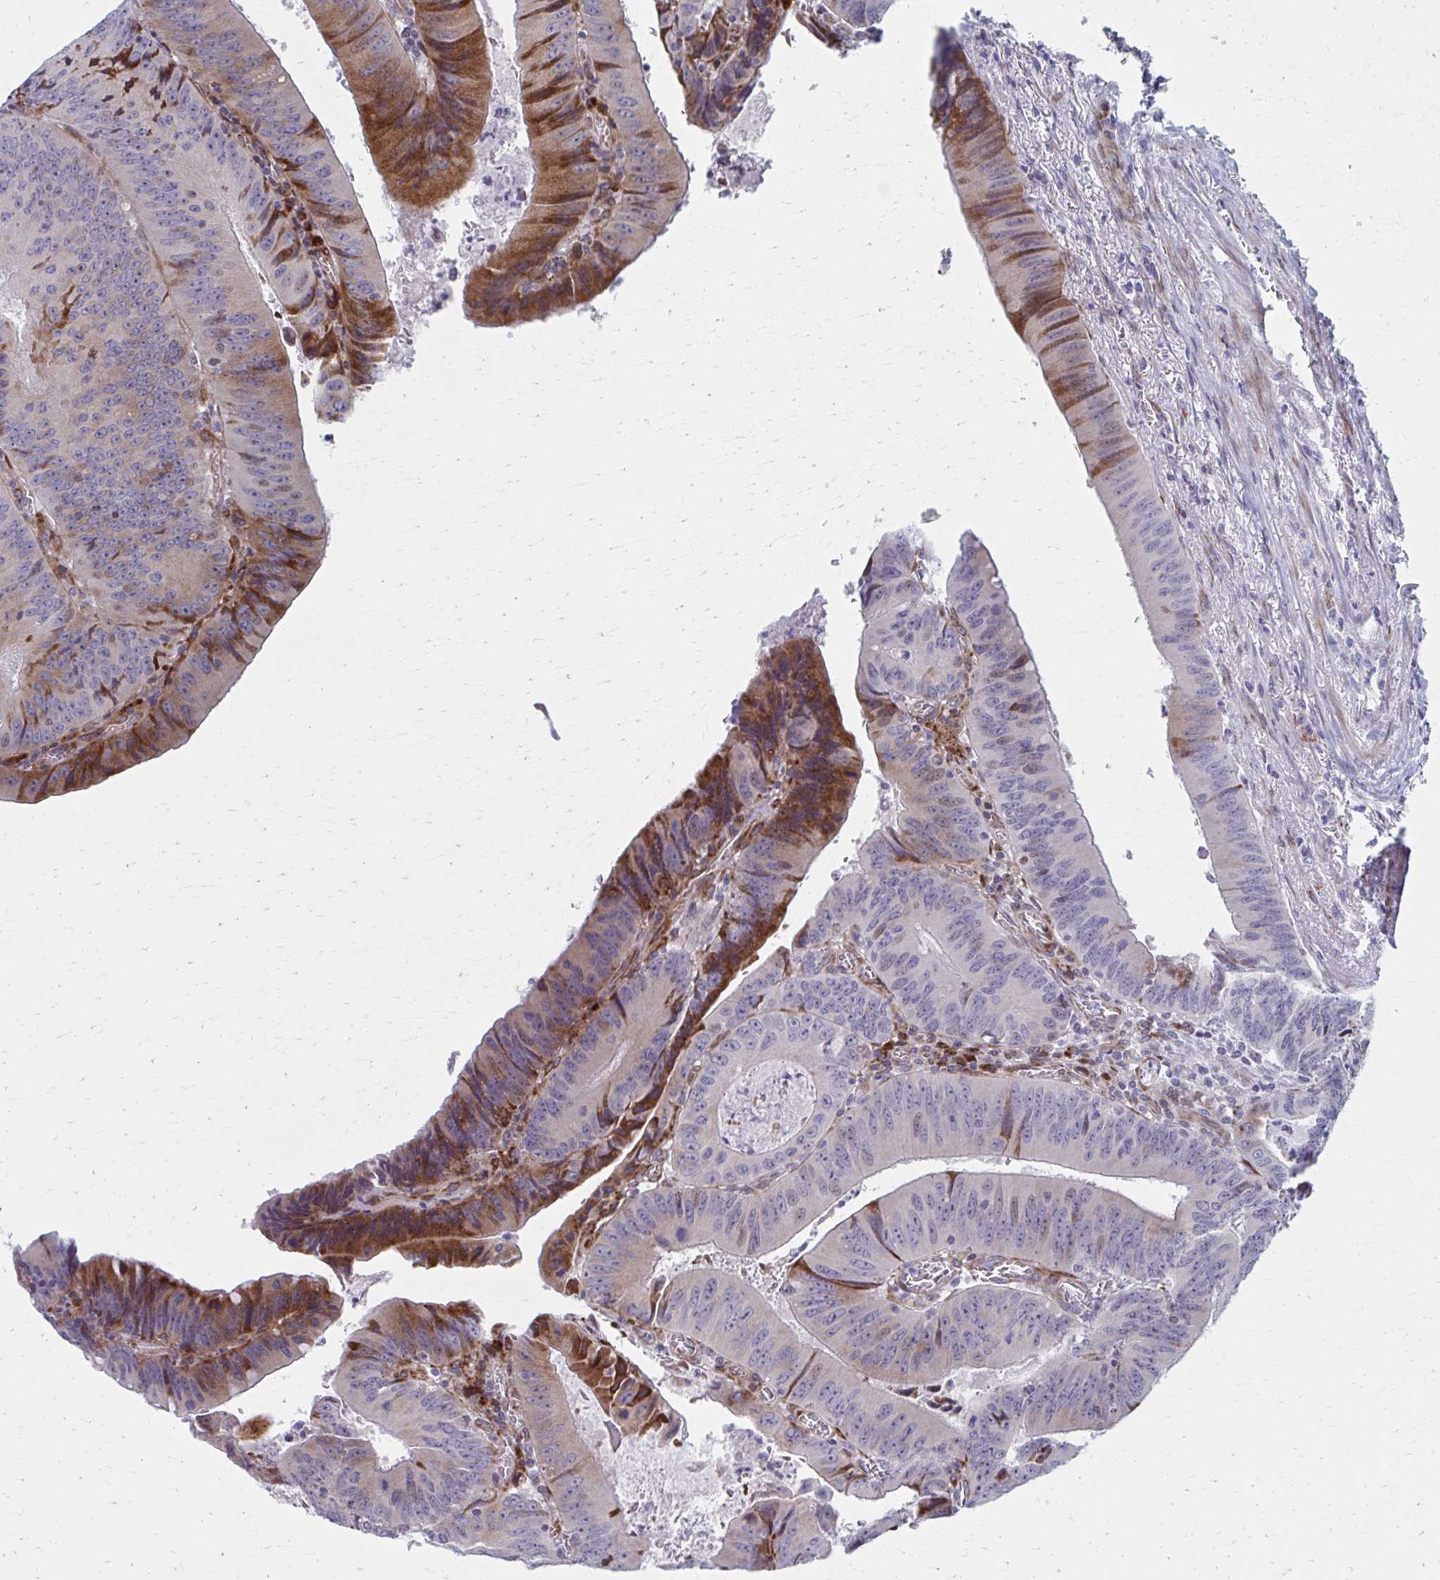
{"staining": {"intensity": "strong", "quantity": "<25%", "location": "cytoplasmic/membranous"}, "tissue": "colorectal cancer", "cell_type": "Tumor cells", "image_type": "cancer", "snomed": [{"axis": "morphology", "description": "Adenocarcinoma, NOS"}, {"axis": "topography", "description": "Rectum"}], "caption": "Immunohistochemical staining of human adenocarcinoma (colorectal) displays medium levels of strong cytoplasmic/membranous protein positivity in approximately <25% of tumor cells.", "gene": "OLFM2", "patient": {"sex": "female", "age": 72}}